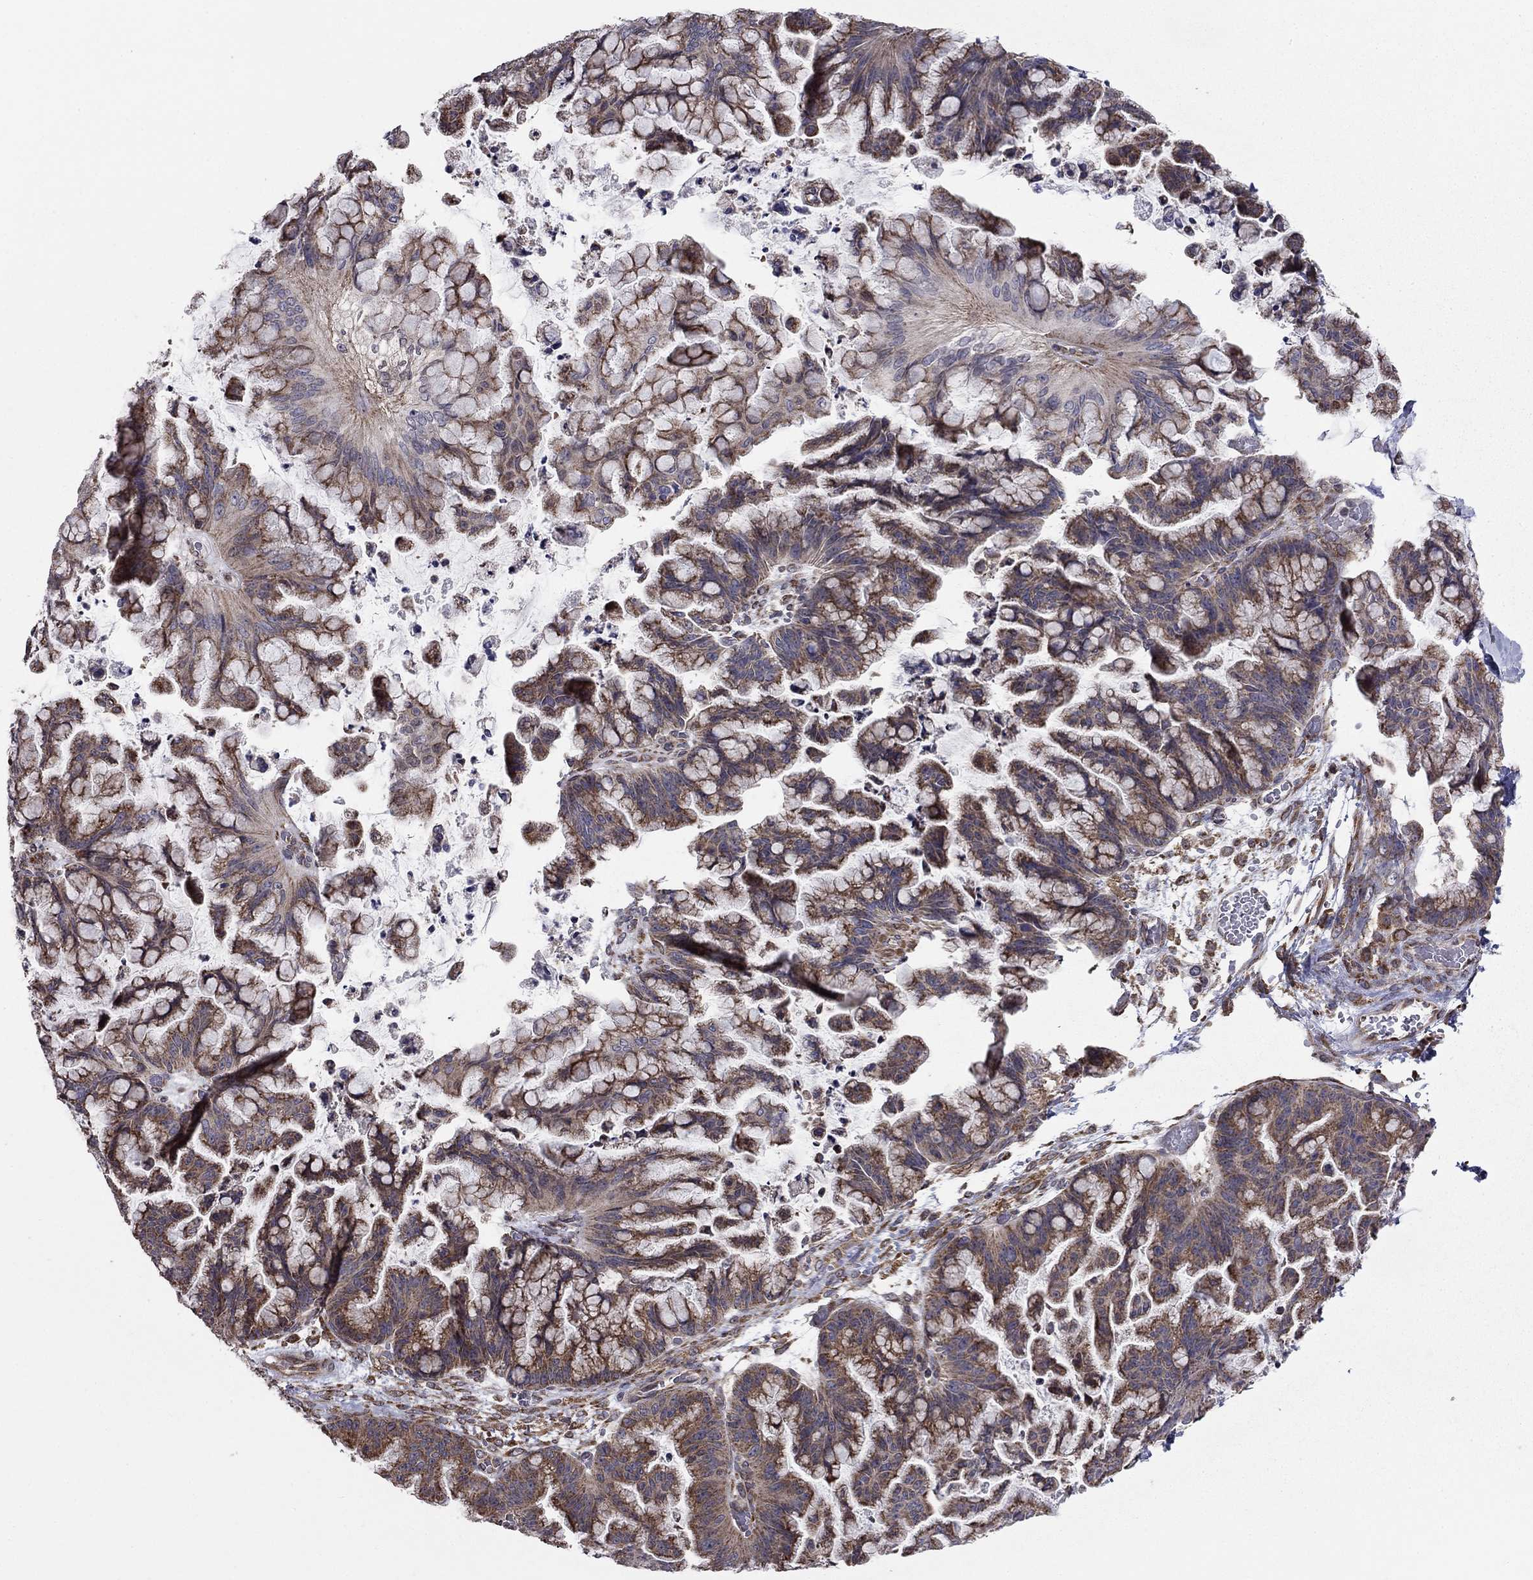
{"staining": {"intensity": "moderate", "quantity": "25%-75%", "location": "cytoplasmic/membranous"}, "tissue": "ovarian cancer", "cell_type": "Tumor cells", "image_type": "cancer", "snomed": [{"axis": "morphology", "description": "Cystadenocarcinoma, mucinous, NOS"}, {"axis": "topography", "description": "Ovary"}], "caption": "DAB (3,3'-diaminobenzidine) immunohistochemical staining of ovarian cancer reveals moderate cytoplasmic/membranous protein positivity in approximately 25%-75% of tumor cells.", "gene": "NKIRAS1", "patient": {"sex": "female", "age": 67}}